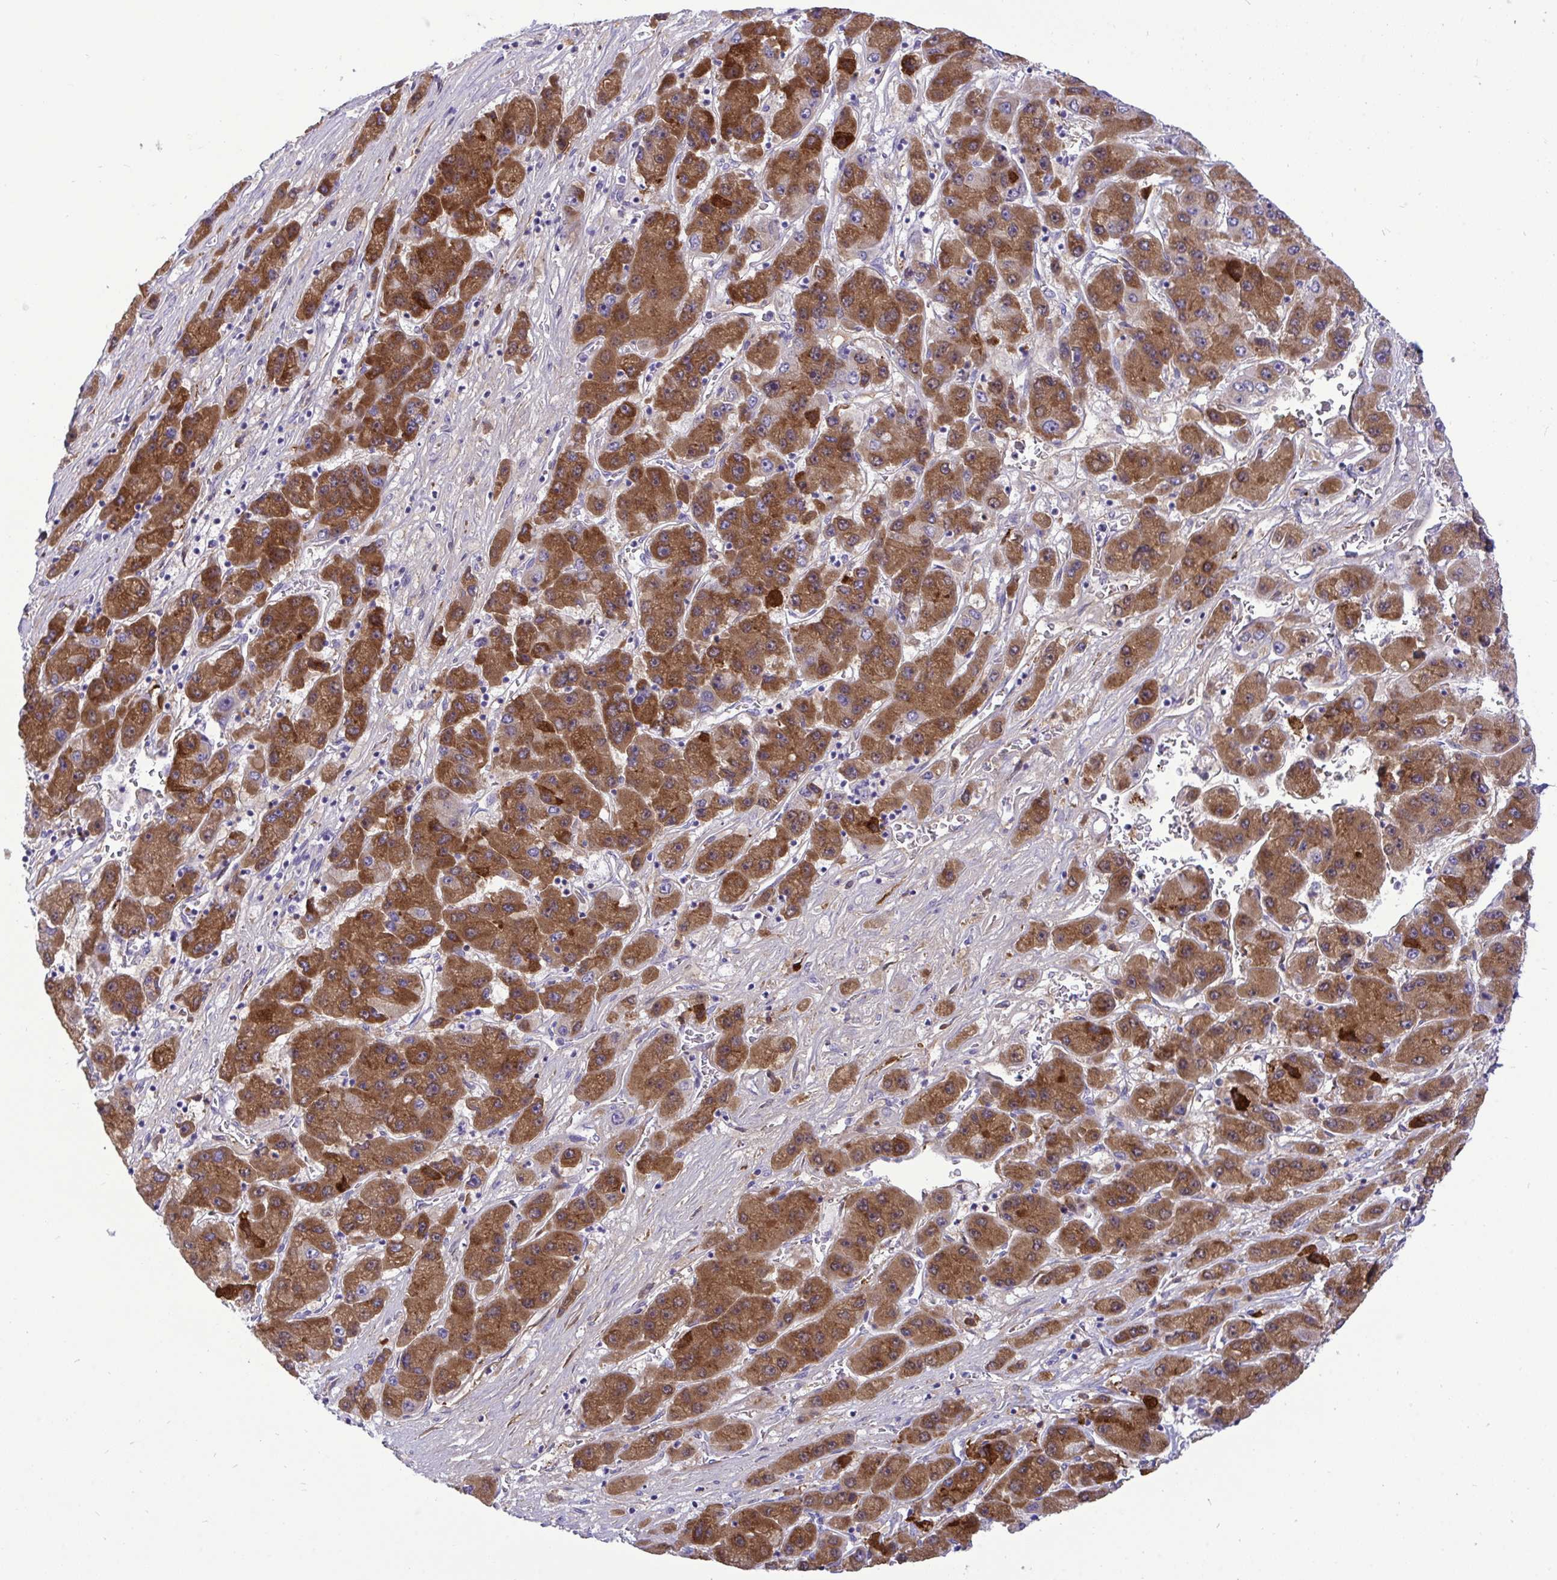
{"staining": {"intensity": "strong", "quantity": ">75%", "location": "cytoplasmic/membranous"}, "tissue": "liver cancer", "cell_type": "Tumor cells", "image_type": "cancer", "snomed": [{"axis": "morphology", "description": "Carcinoma, Hepatocellular, NOS"}, {"axis": "topography", "description": "Liver"}], "caption": "Liver hepatocellular carcinoma stained with a brown dye reveals strong cytoplasmic/membranous positive staining in about >75% of tumor cells.", "gene": "F2", "patient": {"sex": "female", "age": 61}}